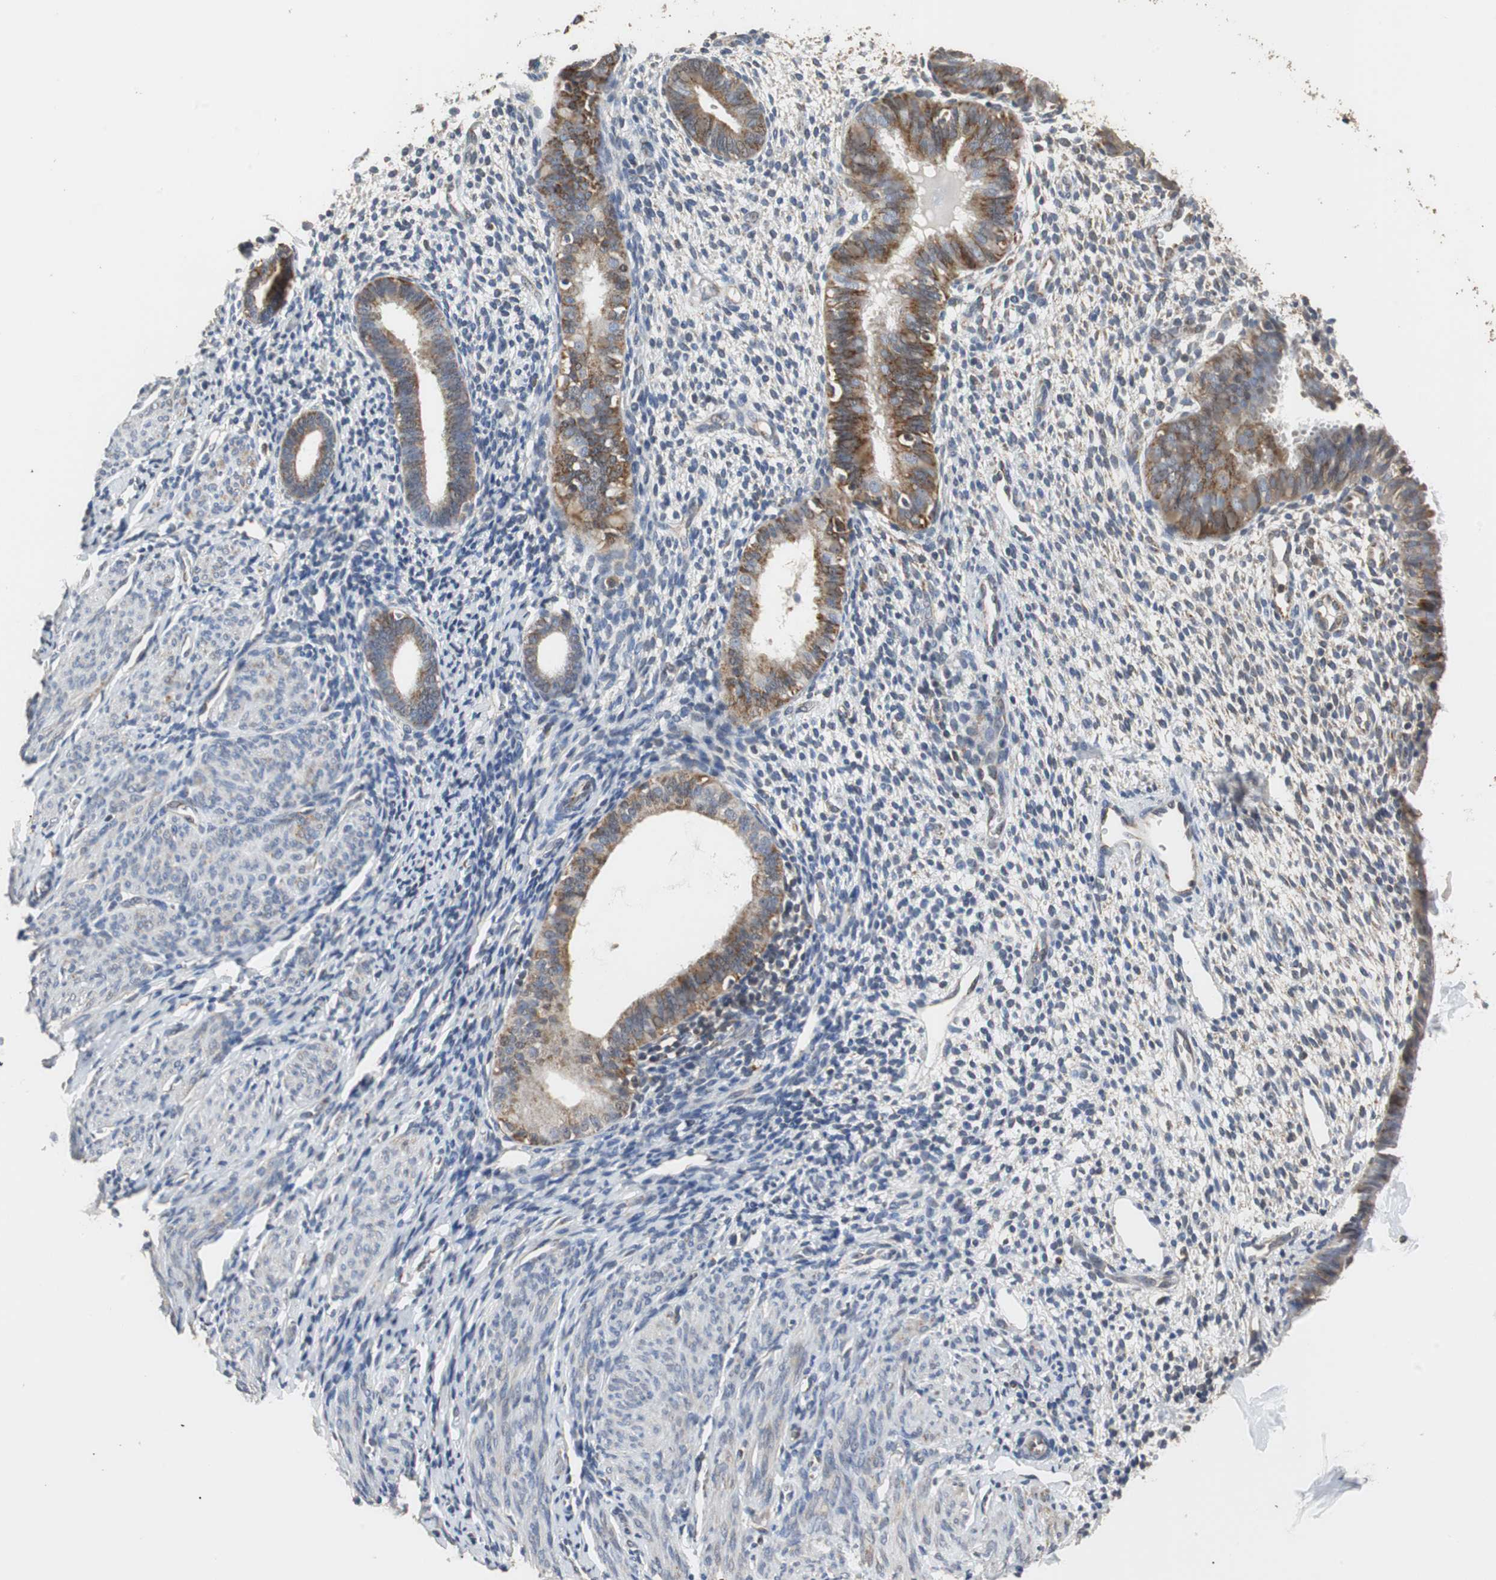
{"staining": {"intensity": "weak", "quantity": "<25%", "location": "cytoplasmic/membranous"}, "tissue": "endometrium", "cell_type": "Cells in endometrial stroma", "image_type": "normal", "snomed": [{"axis": "morphology", "description": "Normal tissue, NOS"}, {"axis": "topography", "description": "Endometrium"}], "caption": "This photomicrograph is of benign endometrium stained with IHC to label a protein in brown with the nuclei are counter-stained blue. There is no staining in cells in endometrial stroma.", "gene": "HMGCL", "patient": {"sex": "female", "age": 61}}